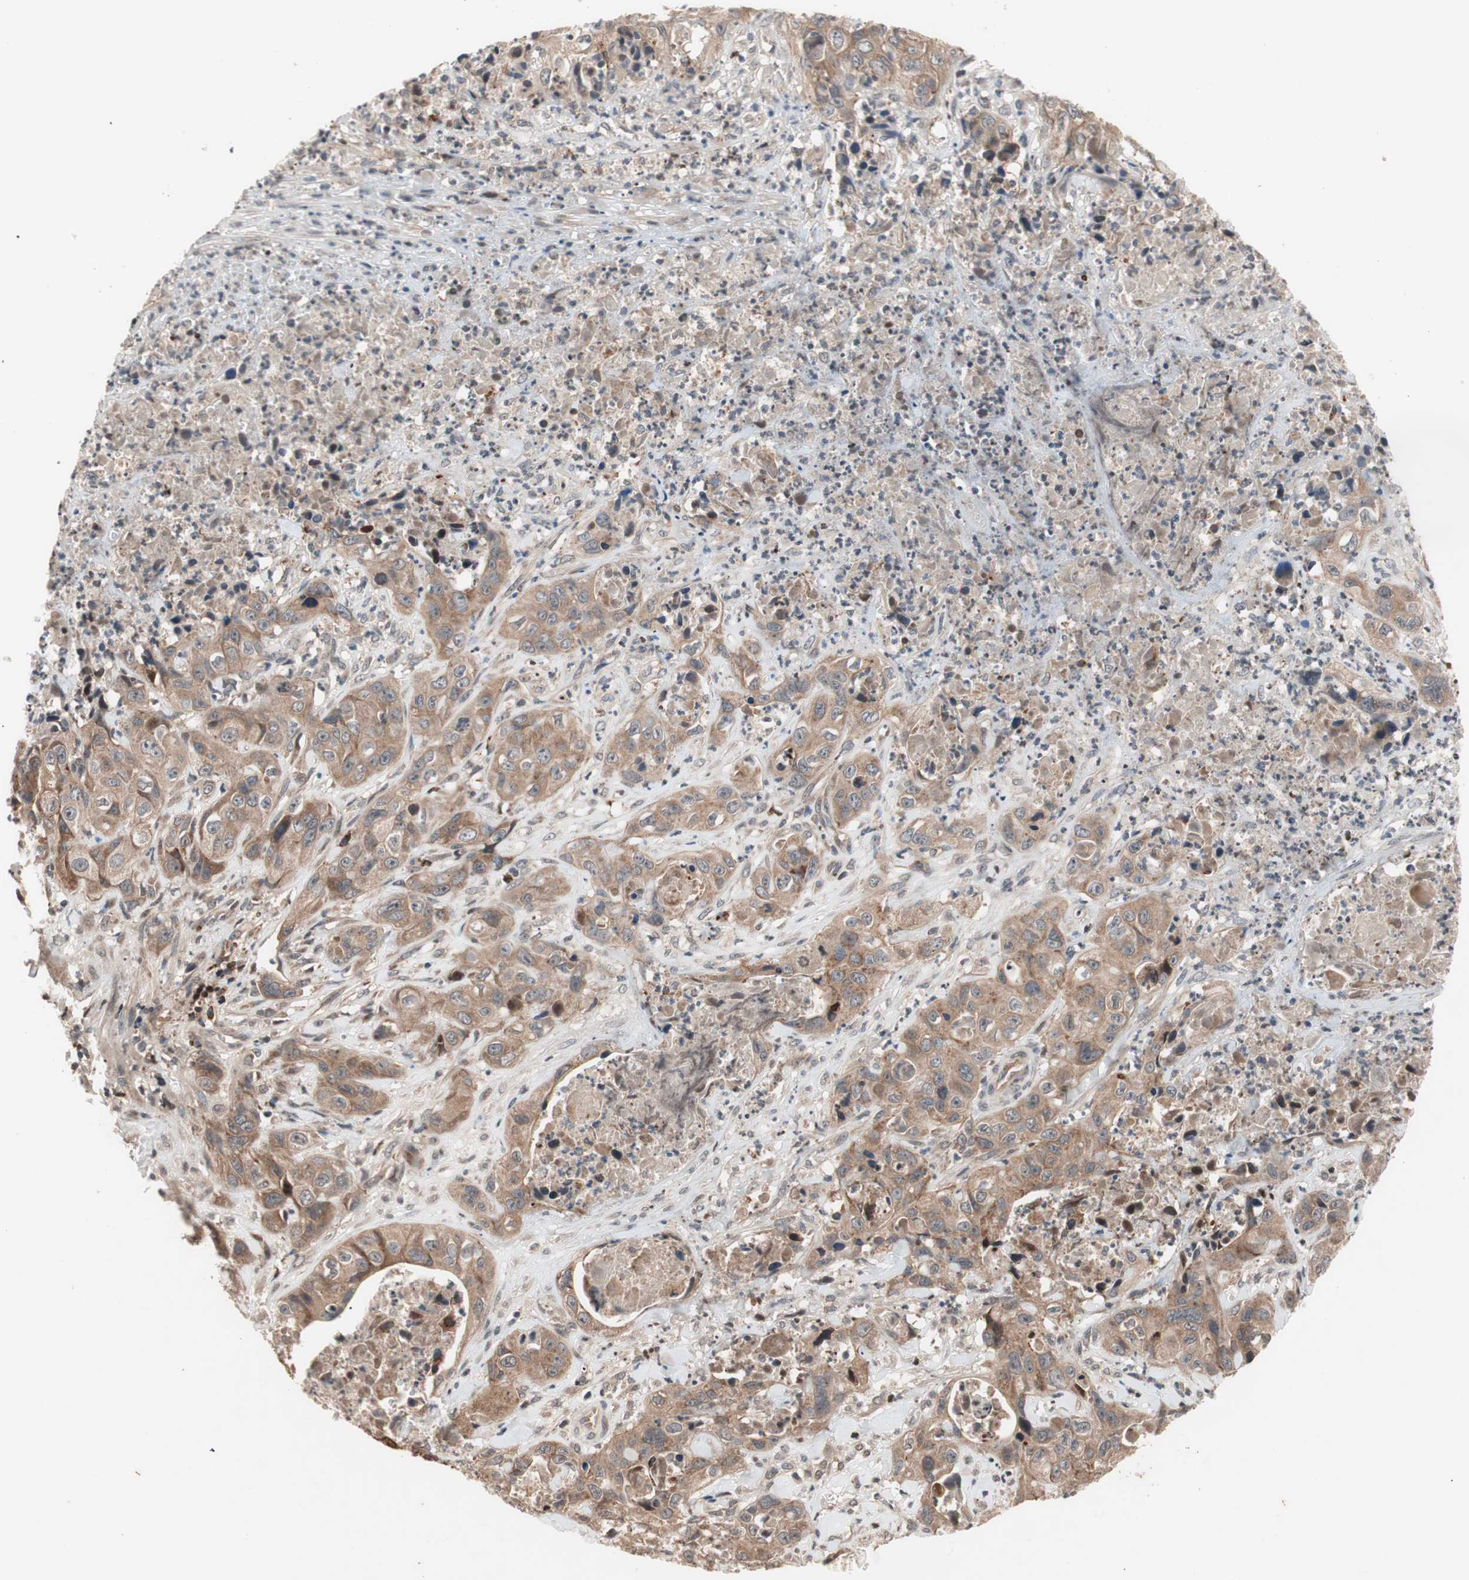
{"staining": {"intensity": "moderate", "quantity": ">75%", "location": "cytoplasmic/membranous"}, "tissue": "liver cancer", "cell_type": "Tumor cells", "image_type": "cancer", "snomed": [{"axis": "morphology", "description": "Cholangiocarcinoma"}, {"axis": "topography", "description": "Liver"}], "caption": "A high-resolution image shows IHC staining of liver cancer, which exhibits moderate cytoplasmic/membranous positivity in about >75% of tumor cells.", "gene": "NF2", "patient": {"sex": "female", "age": 61}}